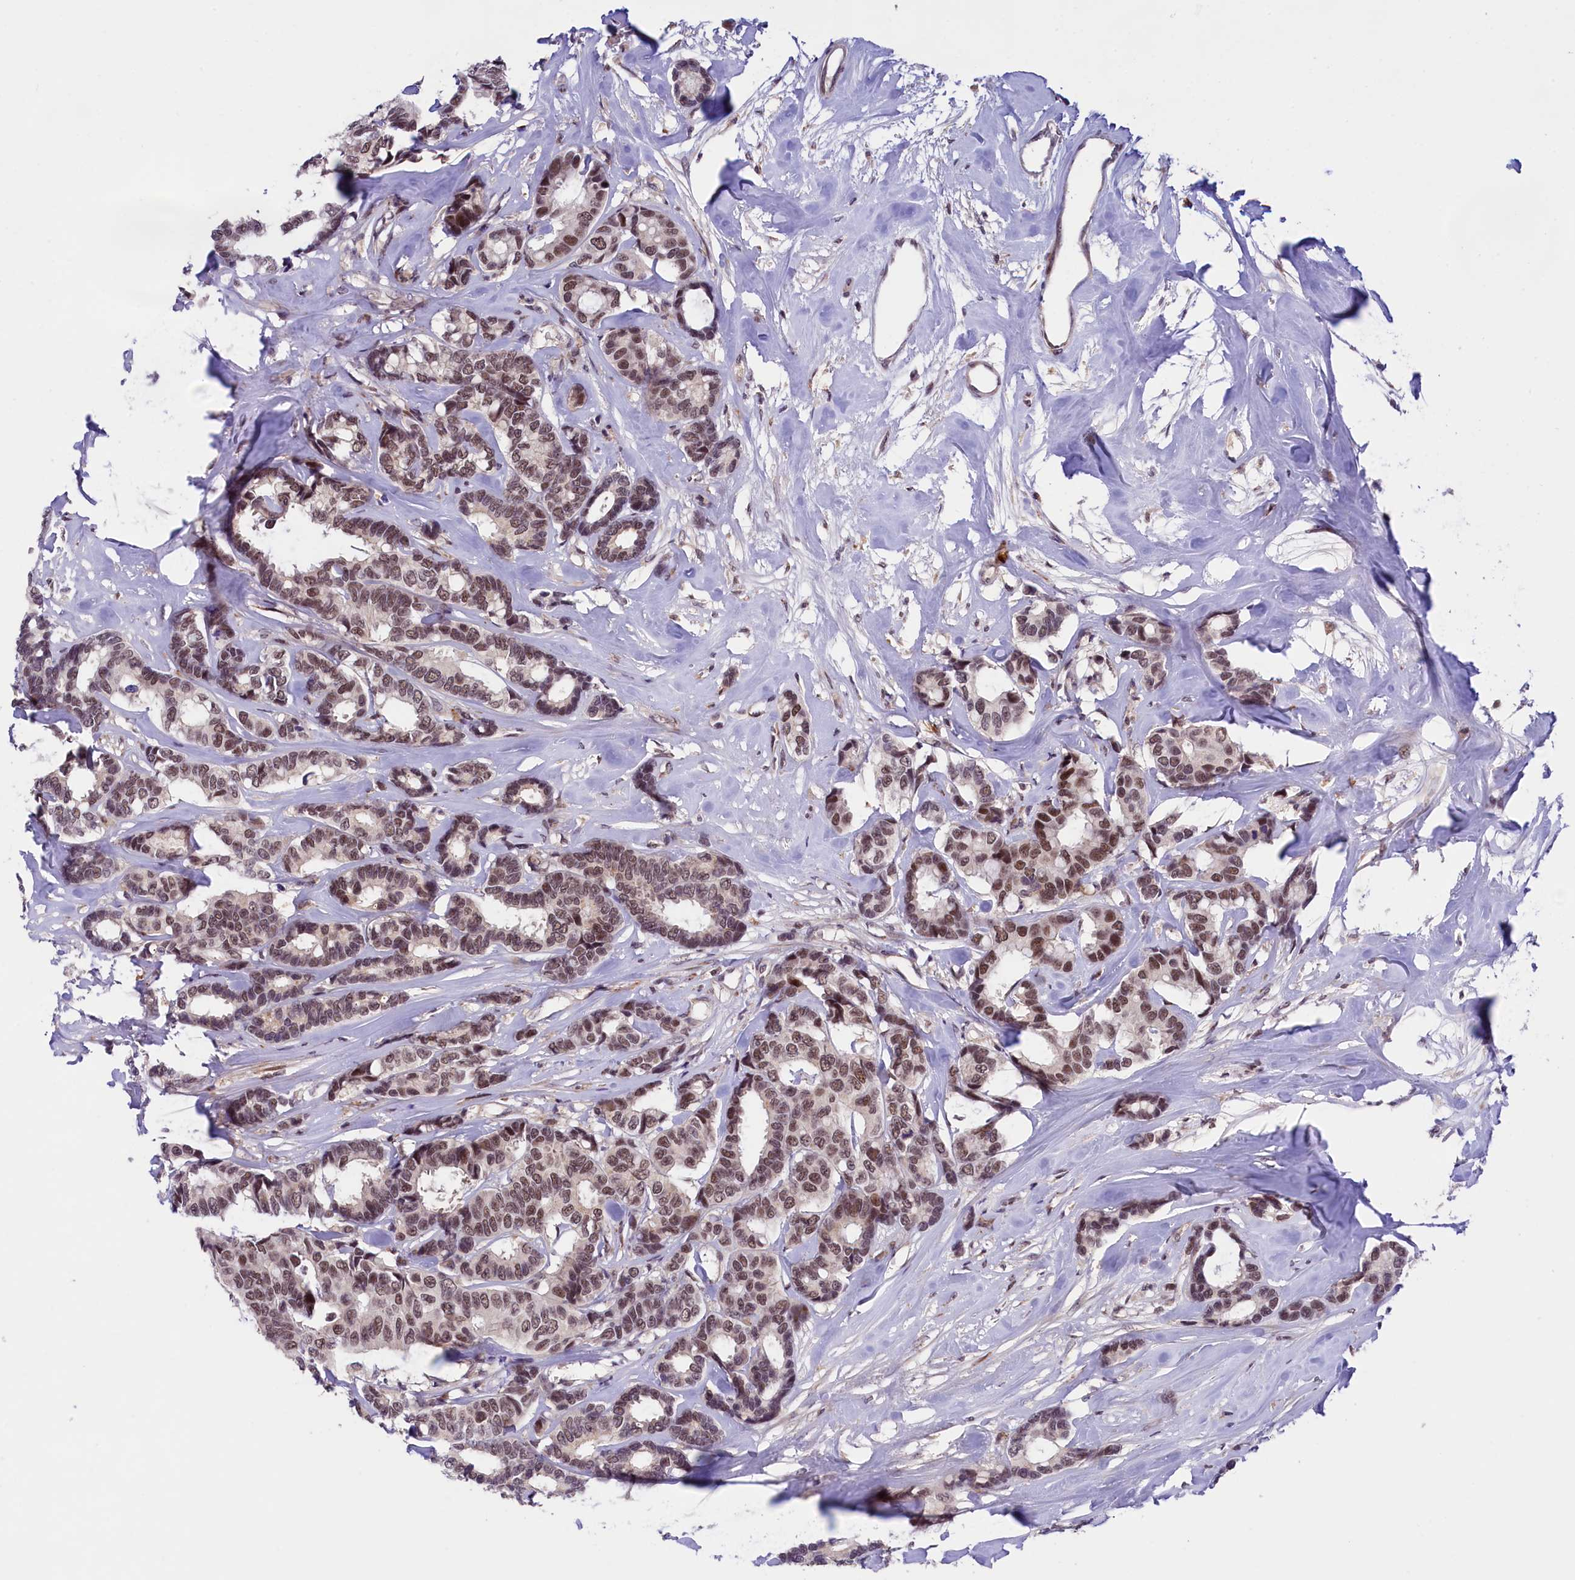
{"staining": {"intensity": "moderate", "quantity": ">75%", "location": "nuclear"}, "tissue": "breast cancer", "cell_type": "Tumor cells", "image_type": "cancer", "snomed": [{"axis": "morphology", "description": "Duct carcinoma"}, {"axis": "topography", "description": "Breast"}], "caption": "Protein staining of breast cancer tissue demonstrates moderate nuclear positivity in approximately >75% of tumor cells. Ihc stains the protein in brown and the nuclei are stained blue.", "gene": "FBXO45", "patient": {"sex": "female", "age": 87}}